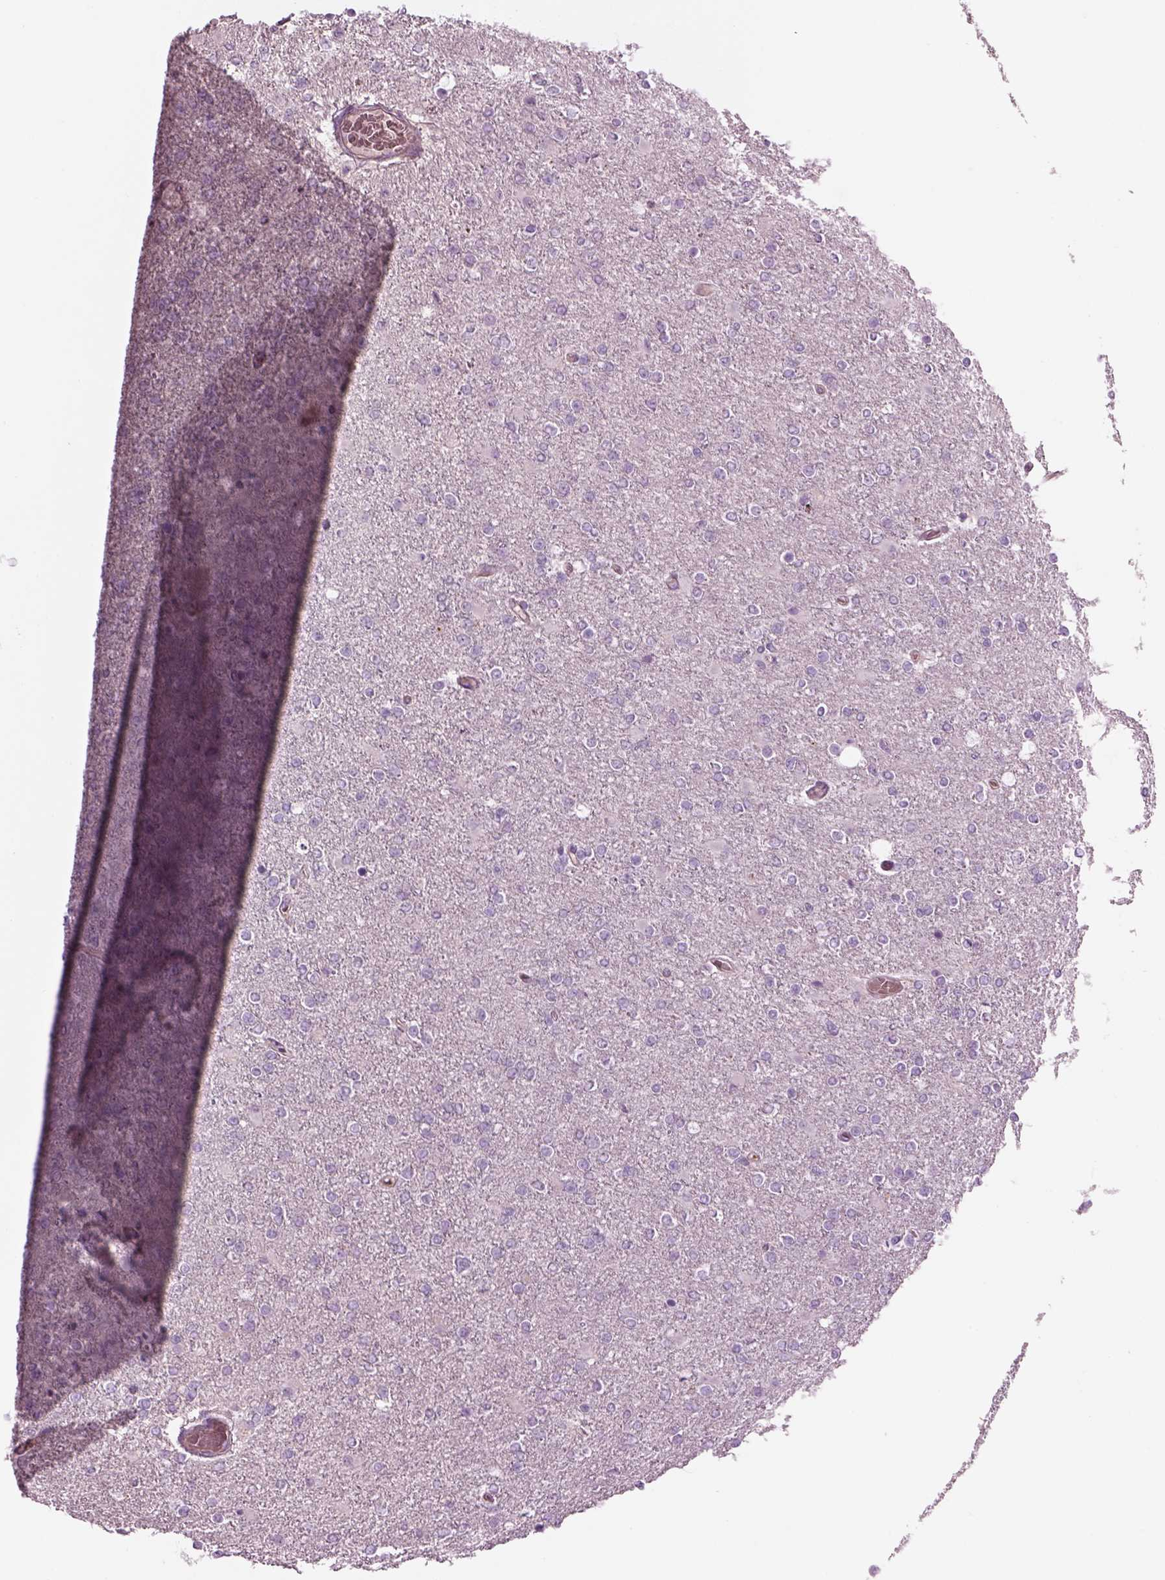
{"staining": {"intensity": "negative", "quantity": "none", "location": "none"}, "tissue": "glioma", "cell_type": "Tumor cells", "image_type": "cancer", "snomed": [{"axis": "morphology", "description": "Glioma, malignant, High grade"}, {"axis": "topography", "description": "Cerebral cortex"}], "caption": "Histopathology image shows no significant protein staining in tumor cells of glioma.", "gene": "SLC2A3", "patient": {"sex": "male", "age": 70}}